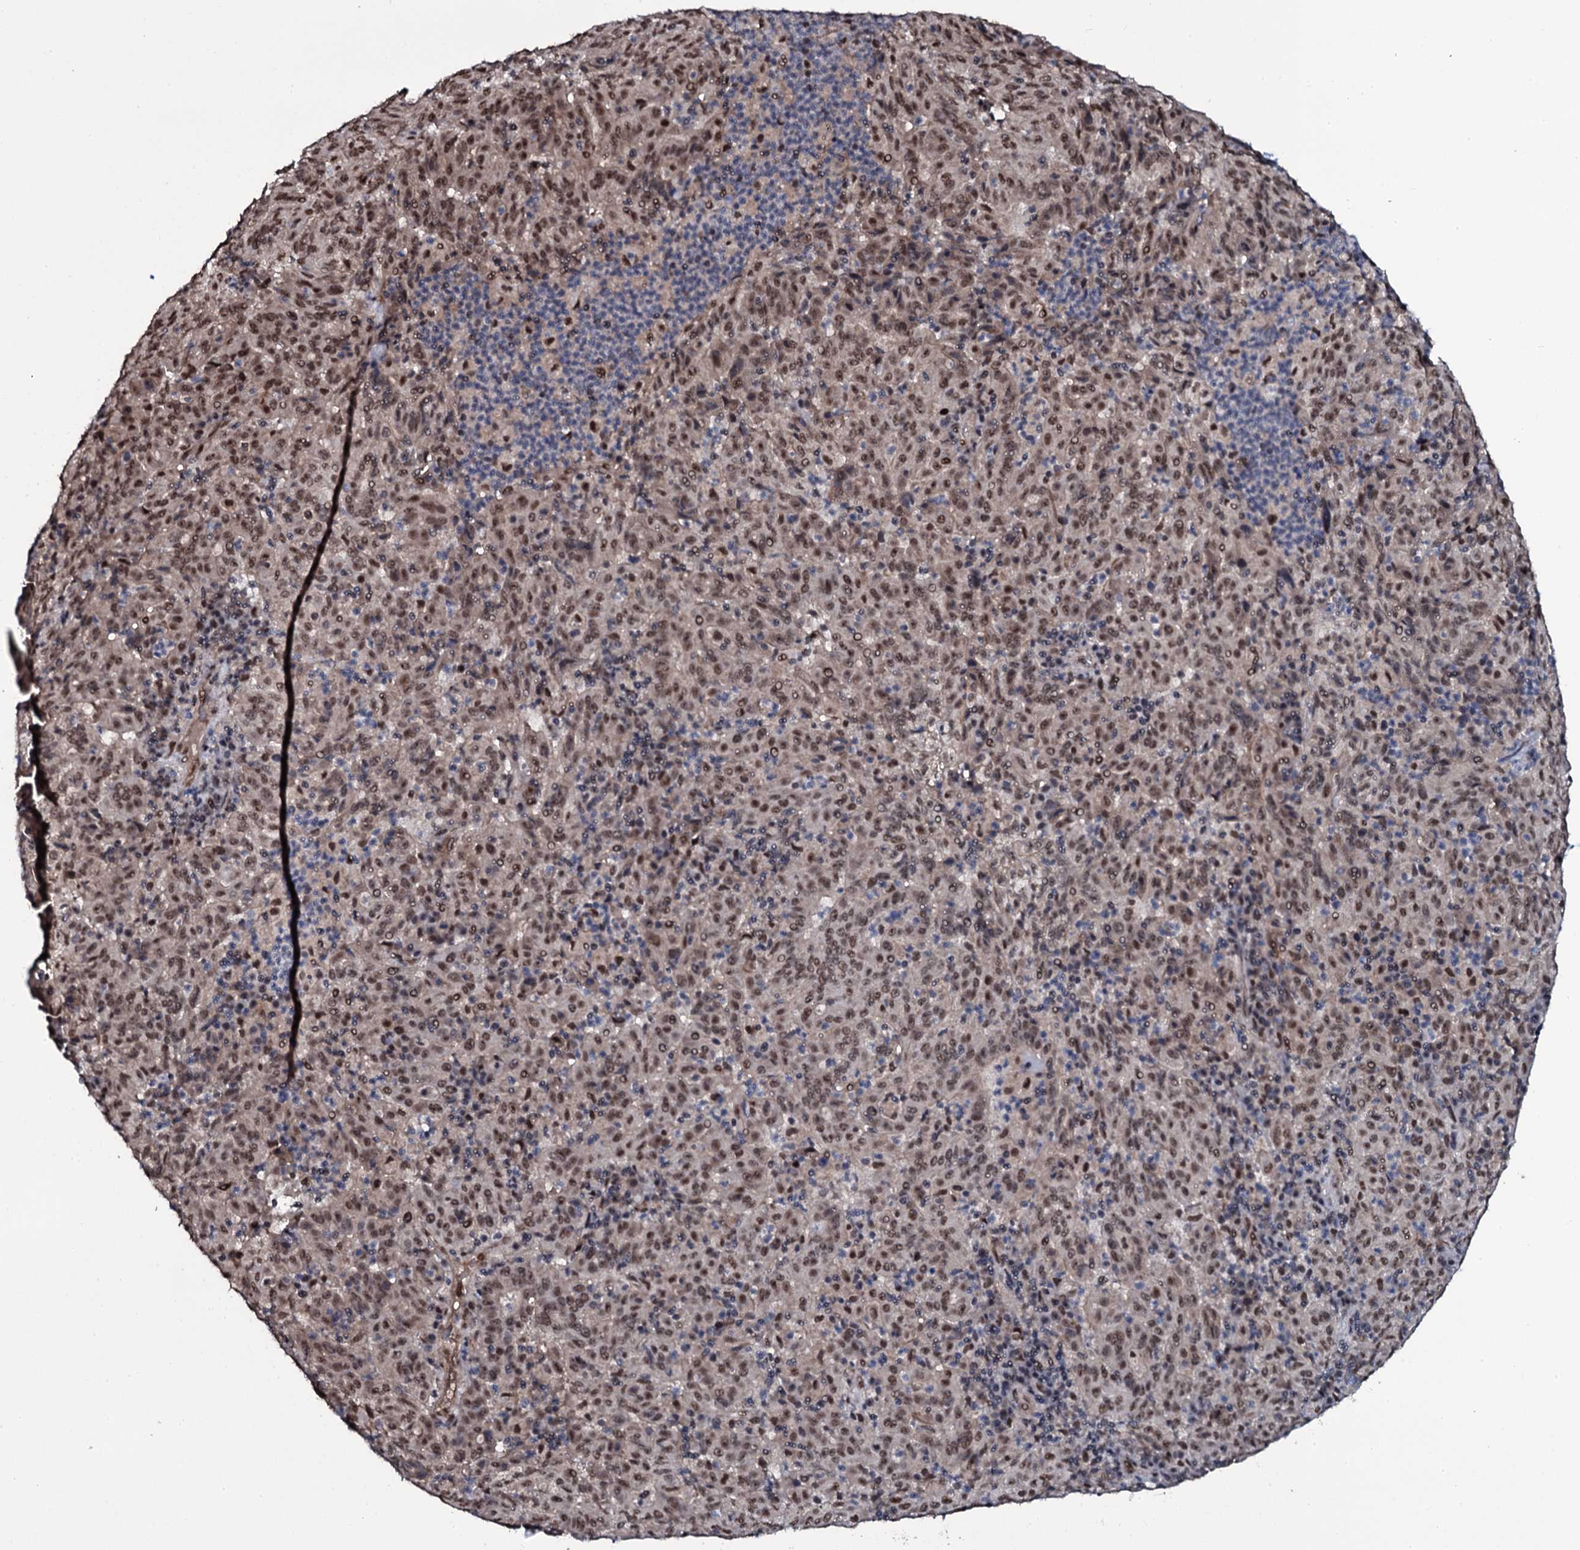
{"staining": {"intensity": "moderate", "quantity": ">75%", "location": "nuclear"}, "tissue": "pancreatic cancer", "cell_type": "Tumor cells", "image_type": "cancer", "snomed": [{"axis": "morphology", "description": "Adenocarcinoma, NOS"}, {"axis": "topography", "description": "Pancreas"}], "caption": "The photomicrograph reveals staining of pancreatic cancer, revealing moderate nuclear protein expression (brown color) within tumor cells. Immunohistochemistry (ihc) stains the protein of interest in brown and the nuclei are stained blue.", "gene": "SH2D4B", "patient": {"sex": "male", "age": 63}}